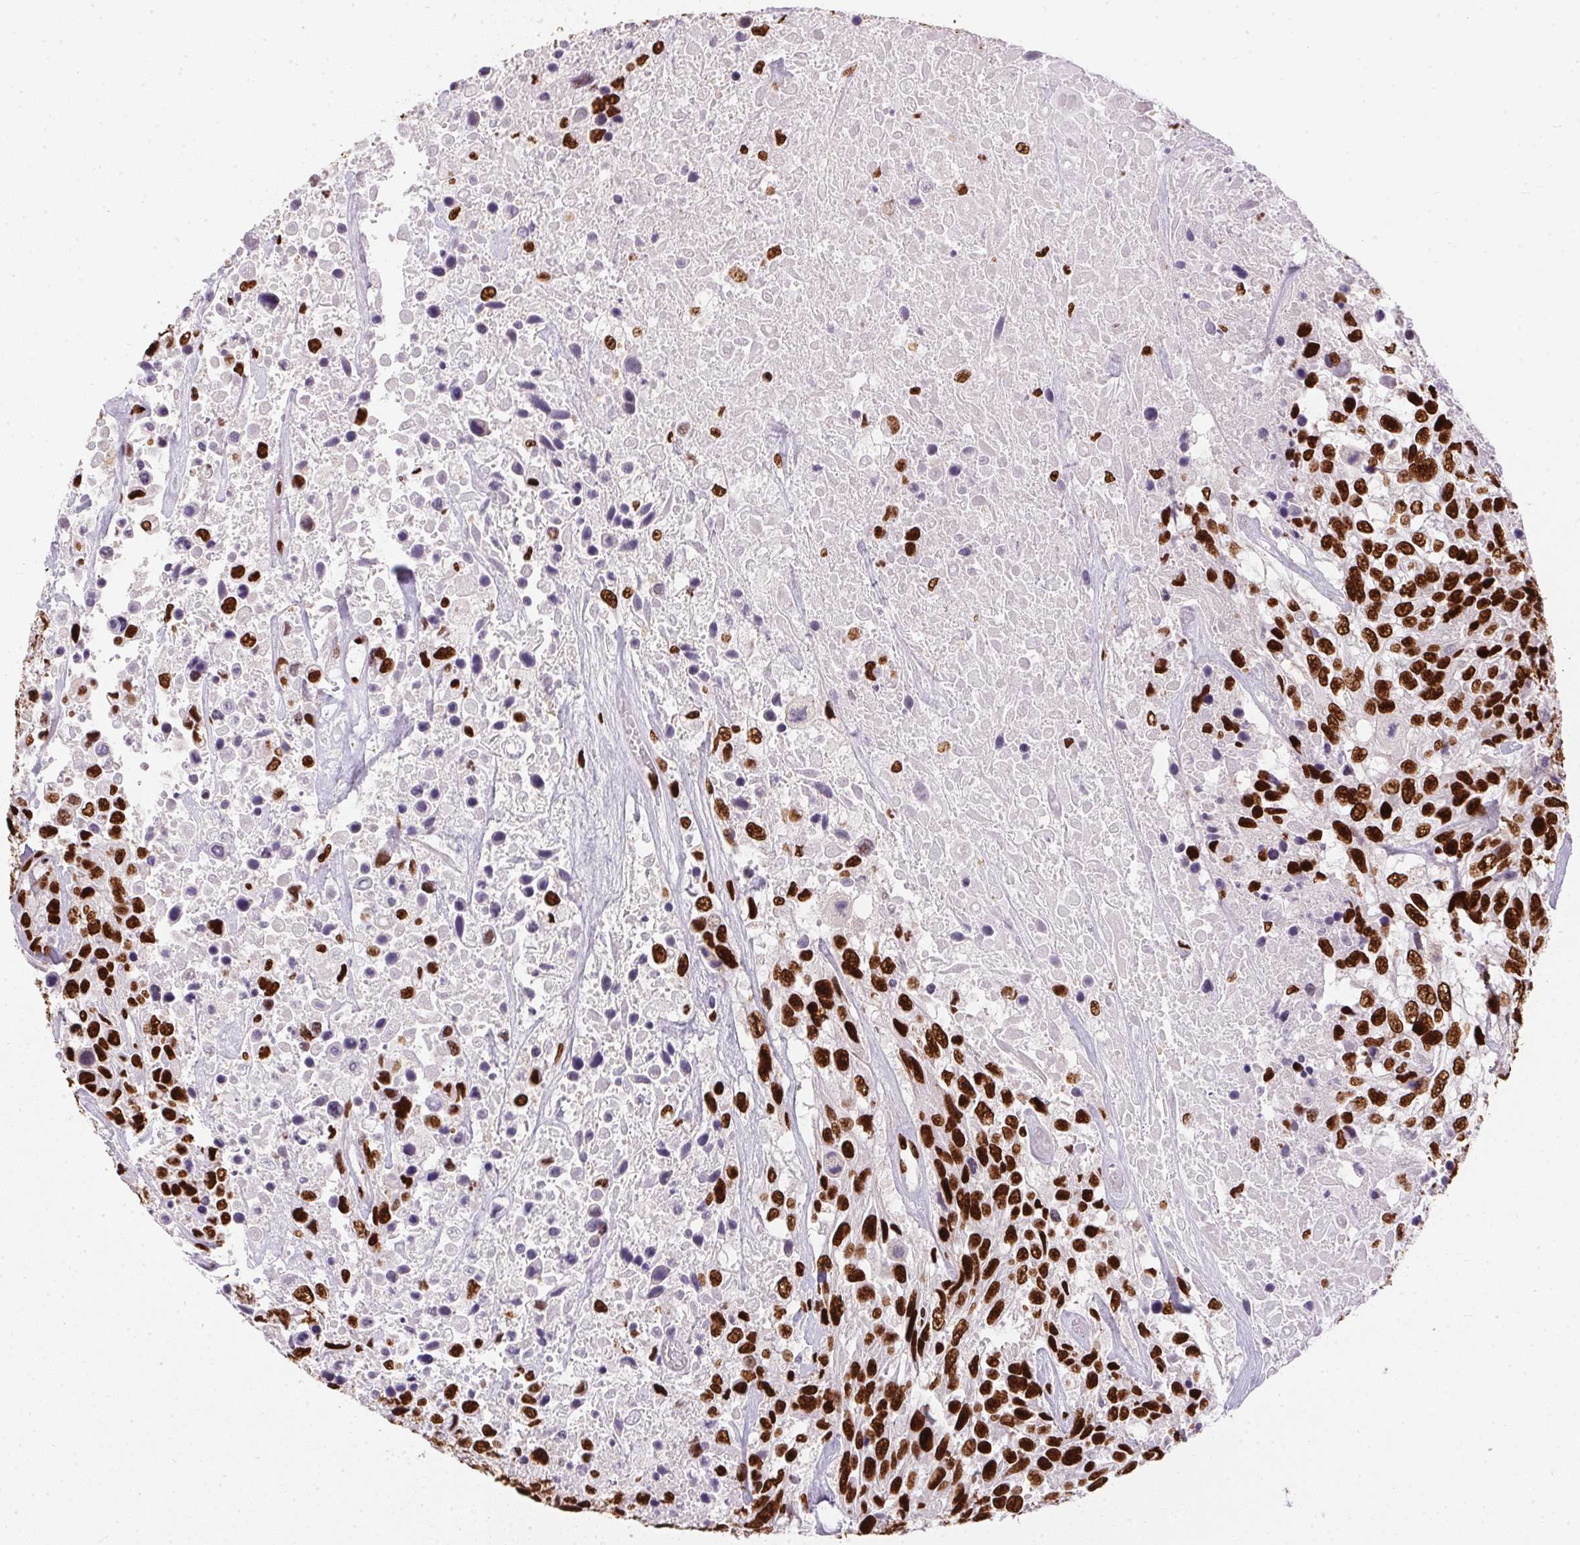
{"staining": {"intensity": "strong", "quantity": ">75%", "location": "nuclear"}, "tissue": "urothelial cancer", "cell_type": "Tumor cells", "image_type": "cancer", "snomed": [{"axis": "morphology", "description": "Urothelial carcinoma, High grade"}, {"axis": "topography", "description": "Urinary bladder"}], "caption": "DAB (3,3'-diaminobenzidine) immunohistochemical staining of human urothelial cancer displays strong nuclear protein expression in about >75% of tumor cells.", "gene": "PAGE3", "patient": {"sex": "female", "age": 70}}